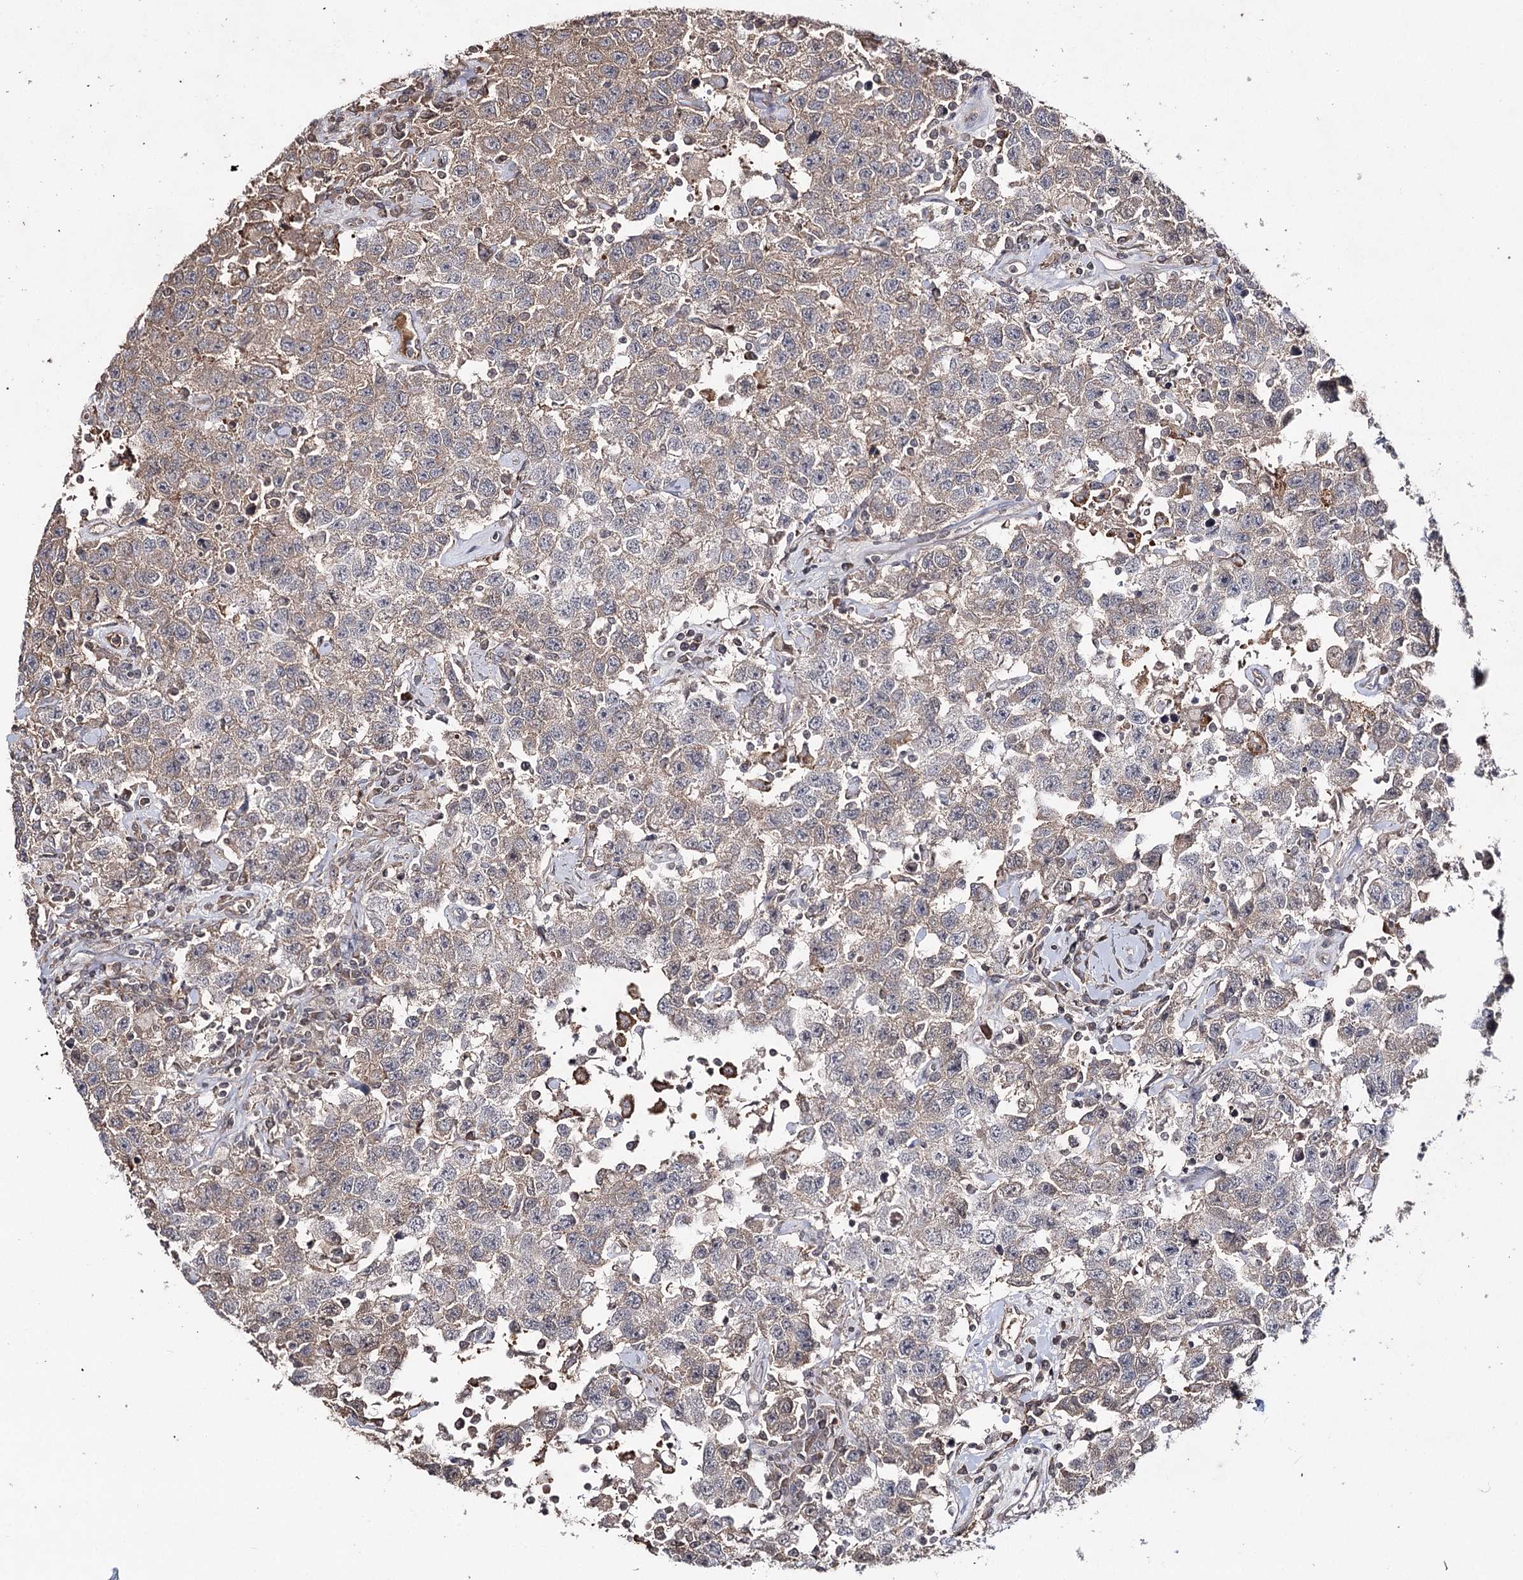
{"staining": {"intensity": "weak", "quantity": "<25%", "location": "cytoplasmic/membranous"}, "tissue": "testis cancer", "cell_type": "Tumor cells", "image_type": "cancer", "snomed": [{"axis": "morphology", "description": "Seminoma, NOS"}, {"axis": "topography", "description": "Testis"}], "caption": "IHC of testis cancer (seminoma) reveals no positivity in tumor cells.", "gene": "SYNGR3", "patient": {"sex": "male", "age": 41}}